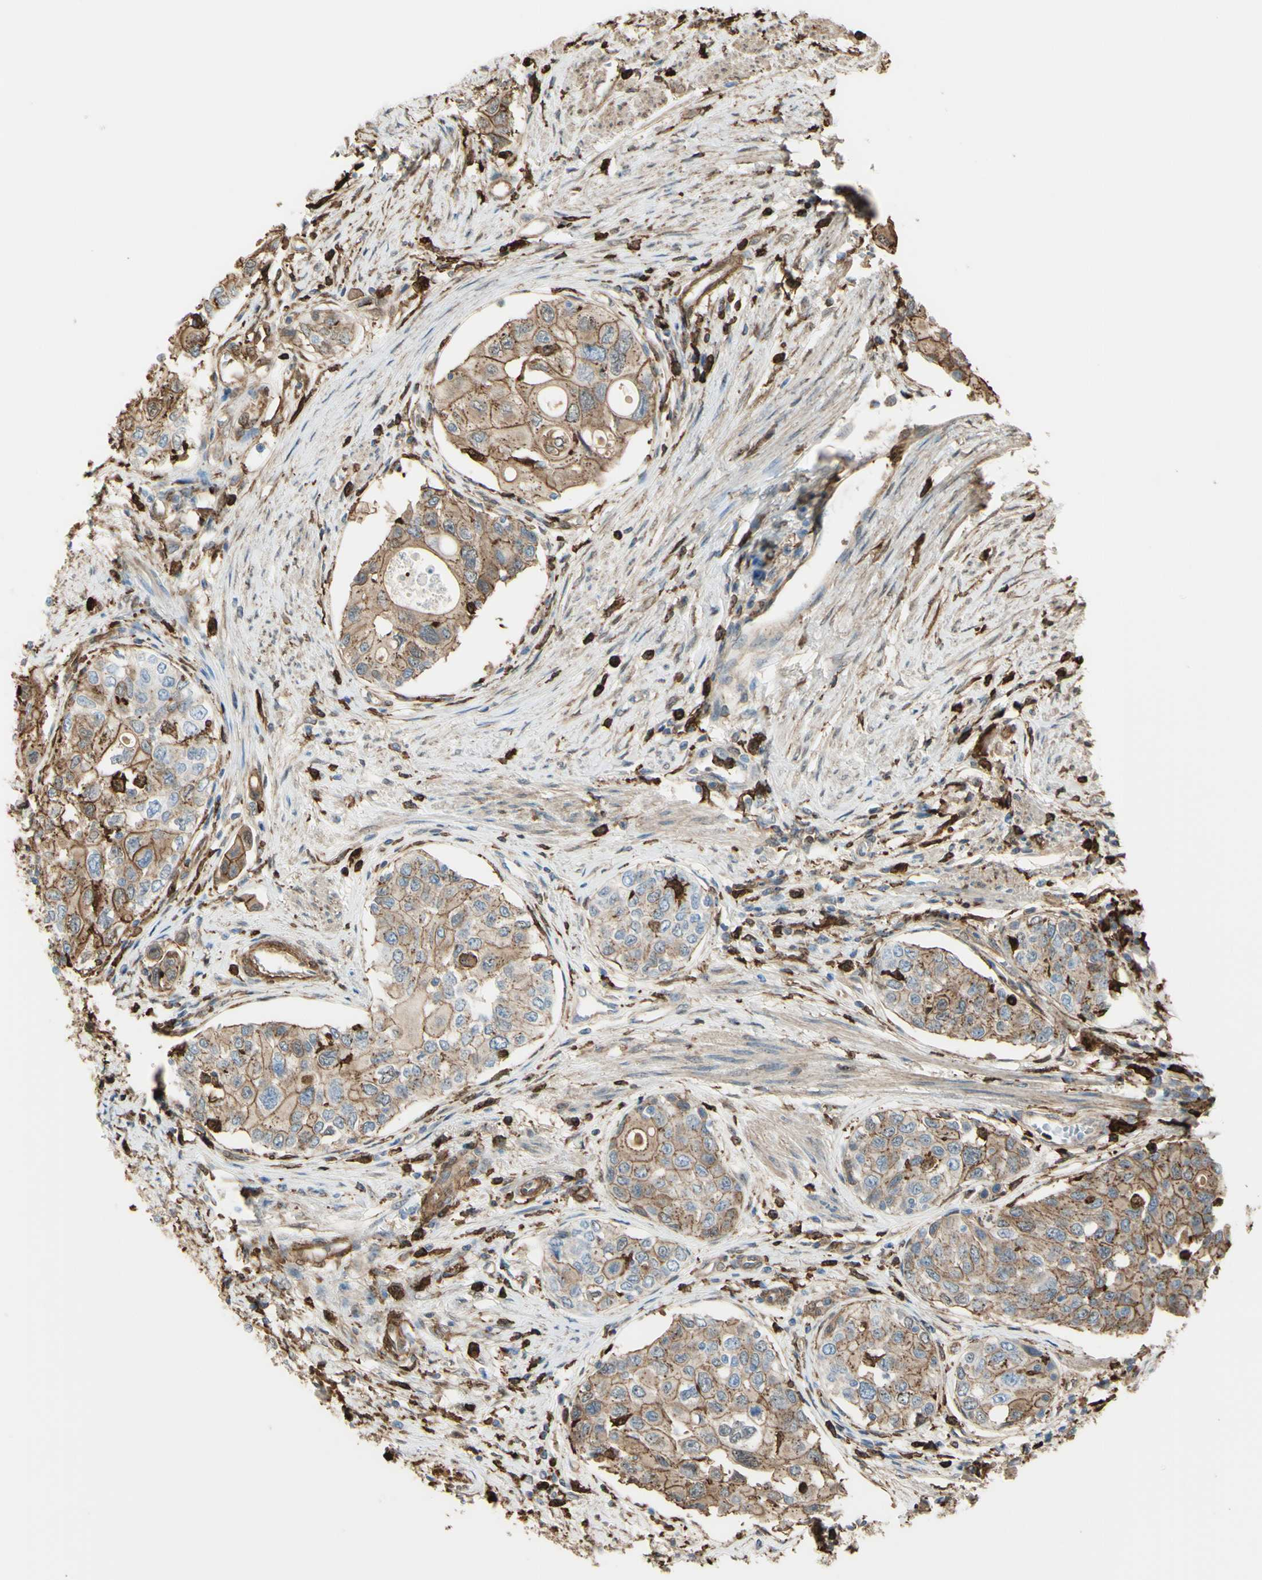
{"staining": {"intensity": "moderate", "quantity": "25%-75%", "location": "cytoplasmic/membranous"}, "tissue": "urothelial cancer", "cell_type": "Tumor cells", "image_type": "cancer", "snomed": [{"axis": "morphology", "description": "Urothelial carcinoma, High grade"}, {"axis": "topography", "description": "Urinary bladder"}], "caption": "A high-resolution histopathology image shows IHC staining of urothelial cancer, which demonstrates moderate cytoplasmic/membranous staining in approximately 25%-75% of tumor cells. Immunohistochemistry stains the protein of interest in brown and the nuclei are stained blue.", "gene": "GSN", "patient": {"sex": "female", "age": 56}}